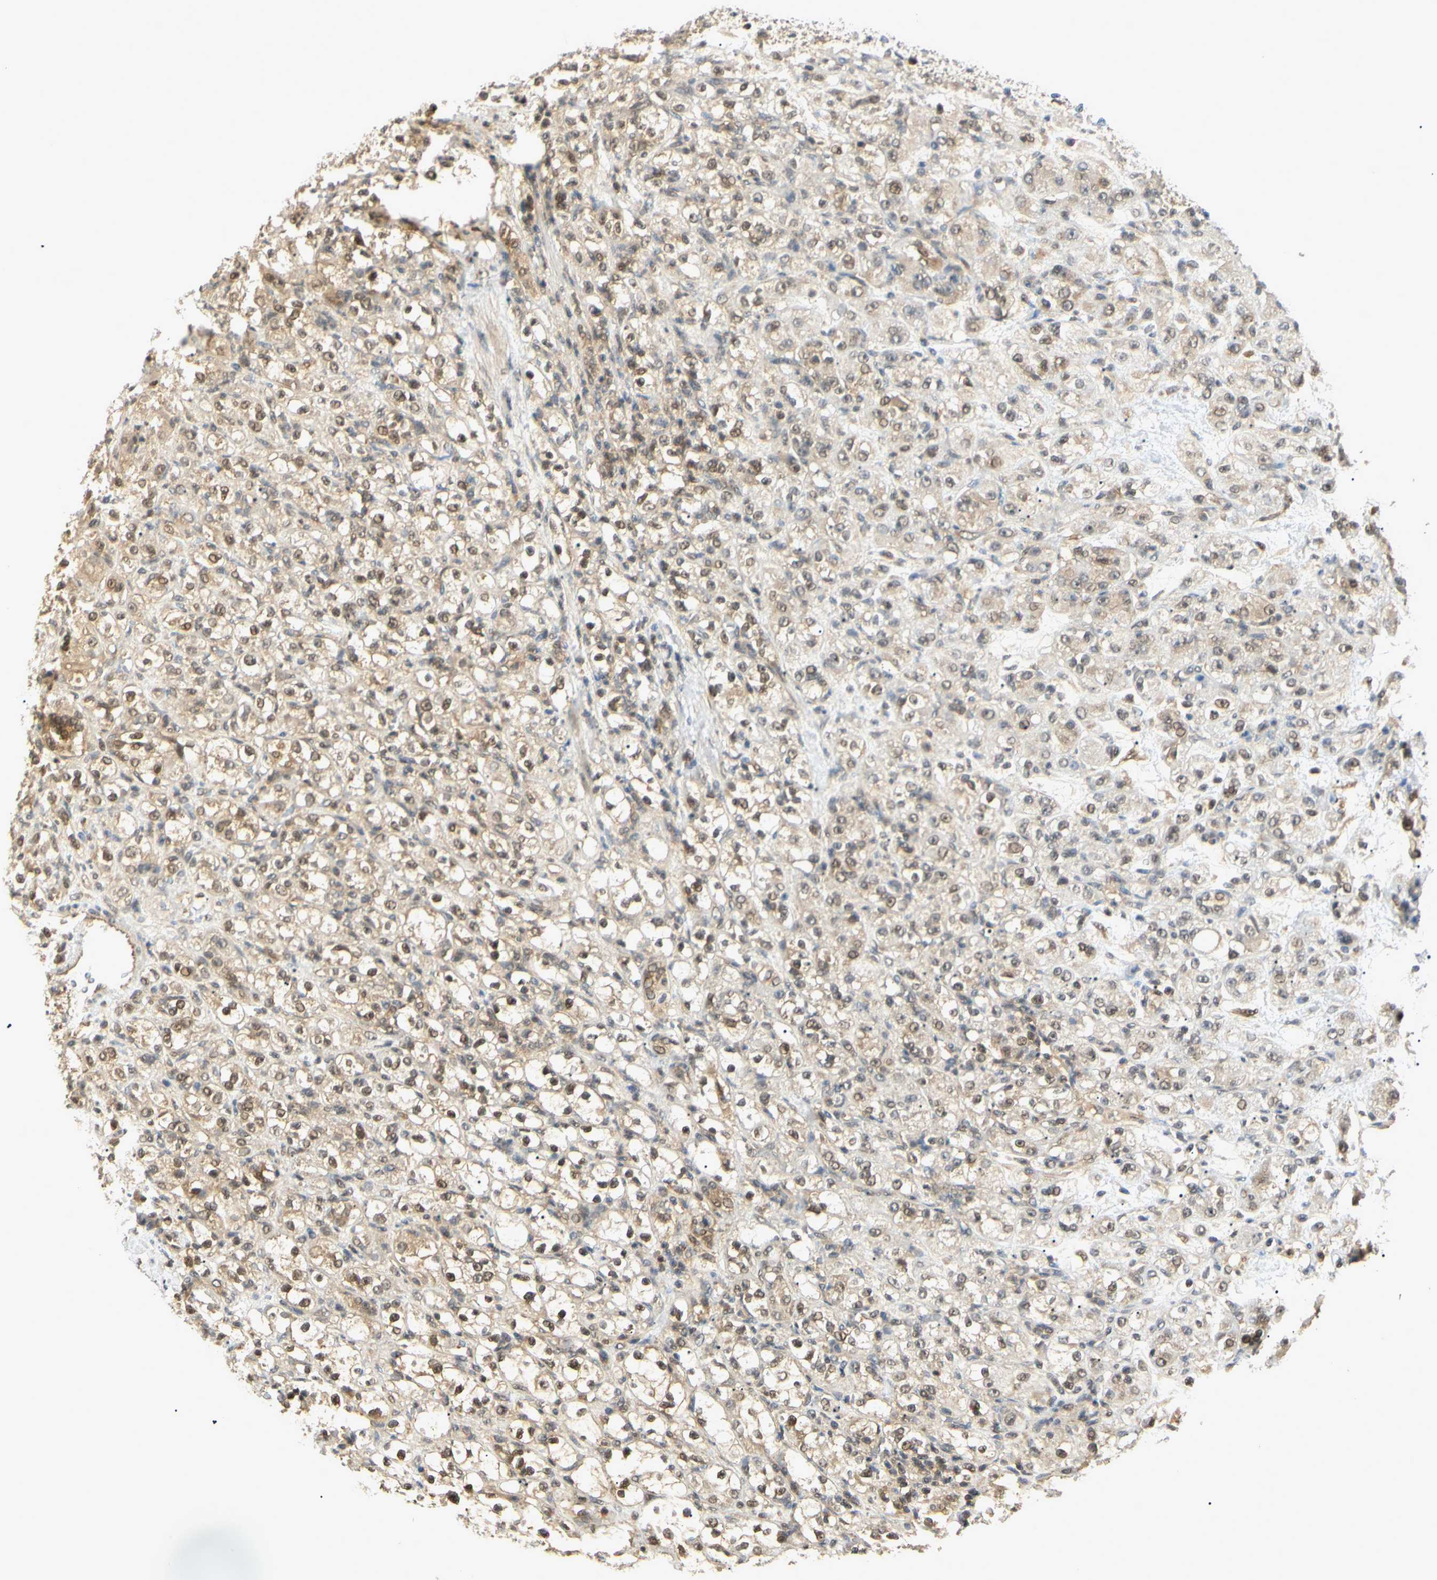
{"staining": {"intensity": "weak", "quantity": ">75%", "location": "cytoplasmic/membranous,nuclear"}, "tissue": "renal cancer", "cell_type": "Tumor cells", "image_type": "cancer", "snomed": [{"axis": "morphology", "description": "Normal tissue, NOS"}, {"axis": "morphology", "description": "Adenocarcinoma, NOS"}, {"axis": "topography", "description": "Kidney"}], "caption": "High-power microscopy captured an IHC image of renal cancer (adenocarcinoma), revealing weak cytoplasmic/membranous and nuclear expression in approximately >75% of tumor cells.", "gene": "UBE2Z", "patient": {"sex": "male", "age": 61}}